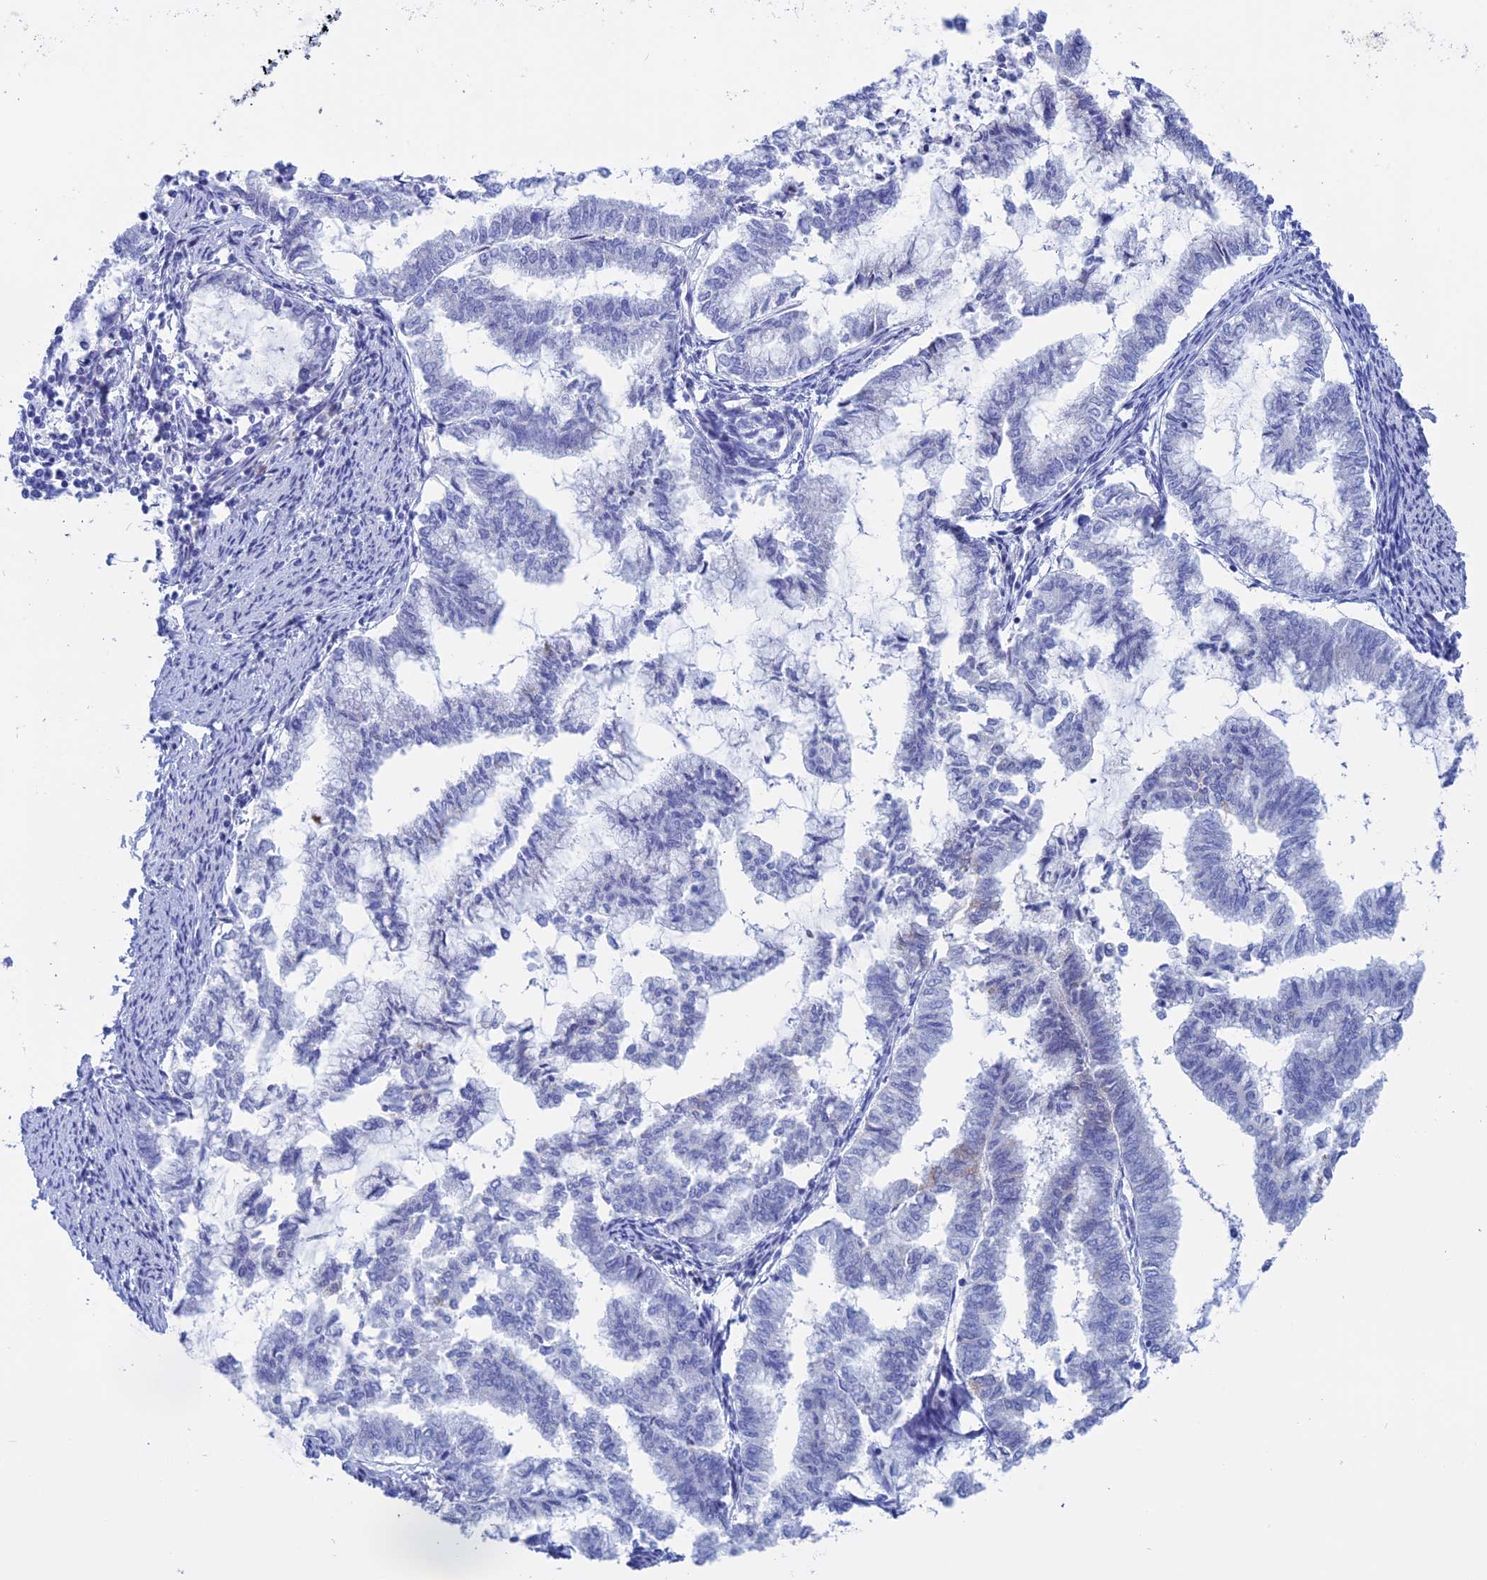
{"staining": {"intensity": "negative", "quantity": "none", "location": "none"}, "tissue": "endometrial cancer", "cell_type": "Tumor cells", "image_type": "cancer", "snomed": [{"axis": "morphology", "description": "Adenocarcinoma, NOS"}, {"axis": "topography", "description": "Endometrium"}], "caption": "Immunohistochemical staining of human adenocarcinoma (endometrial) shows no significant expression in tumor cells. (DAB (3,3'-diaminobenzidine) IHC with hematoxylin counter stain).", "gene": "ERICH4", "patient": {"sex": "female", "age": 79}}